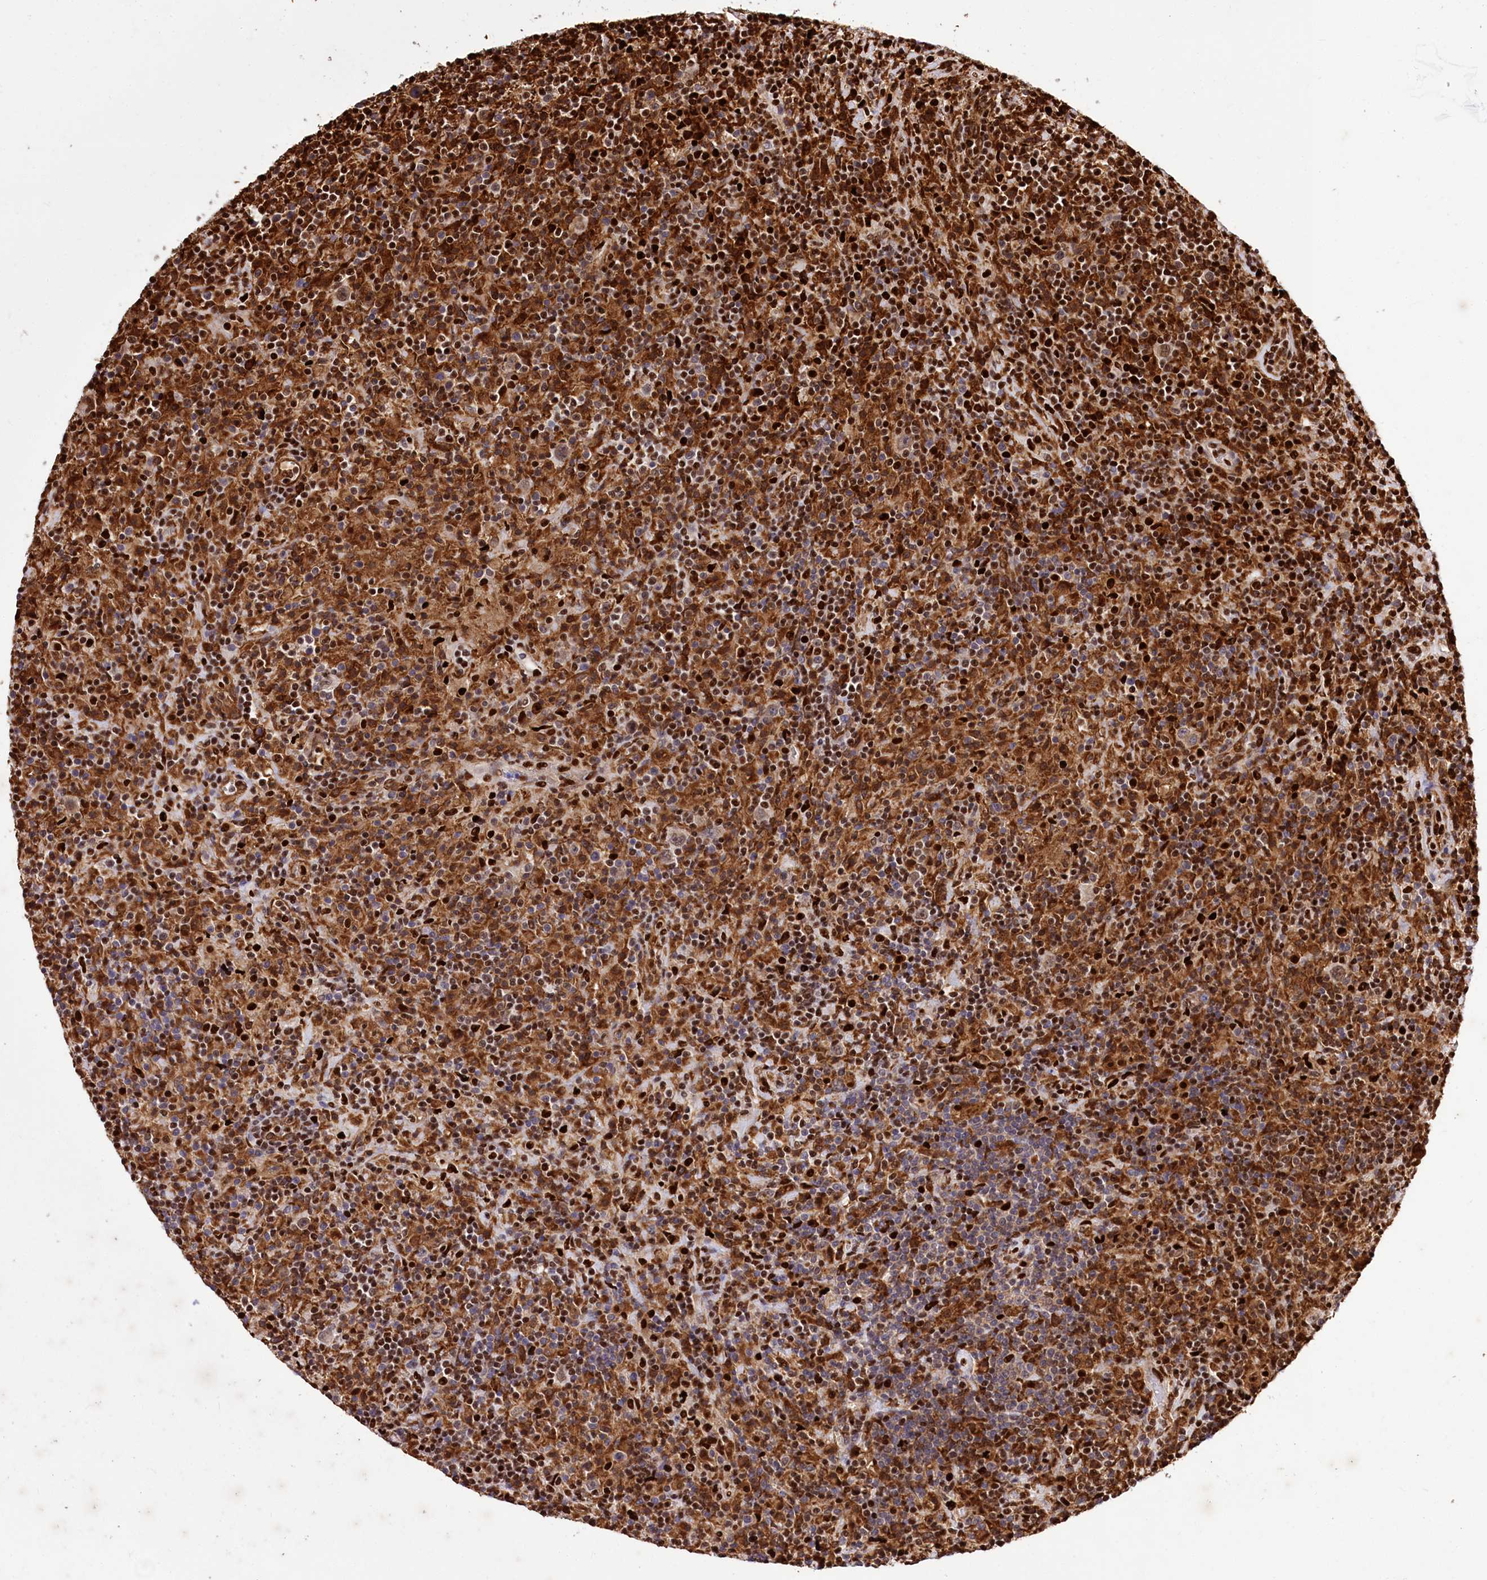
{"staining": {"intensity": "weak", "quantity": ">75%", "location": "cytoplasmic/membranous,nuclear"}, "tissue": "lymphoma", "cell_type": "Tumor cells", "image_type": "cancer", "snomed": [{"axis": "morphology", "description": "Hodgkin's disease, NOS"}, {"axis": "topography", "description": "Lymph node"}], "caption": "Immunohistochemistry (IHC) of human Hodgkin's disease shows low levels of weak cytoplasmic/membranous and nuclear expression in about >75% of tumor cells. The staining was performed using DAB (3,3'-diaminobenzidine), with brown indicating positive protein expression. Nuclei are stained blue with hematoxylin.", "gene": "FIGN", "patient": {"sex": "male", "age": 70}}